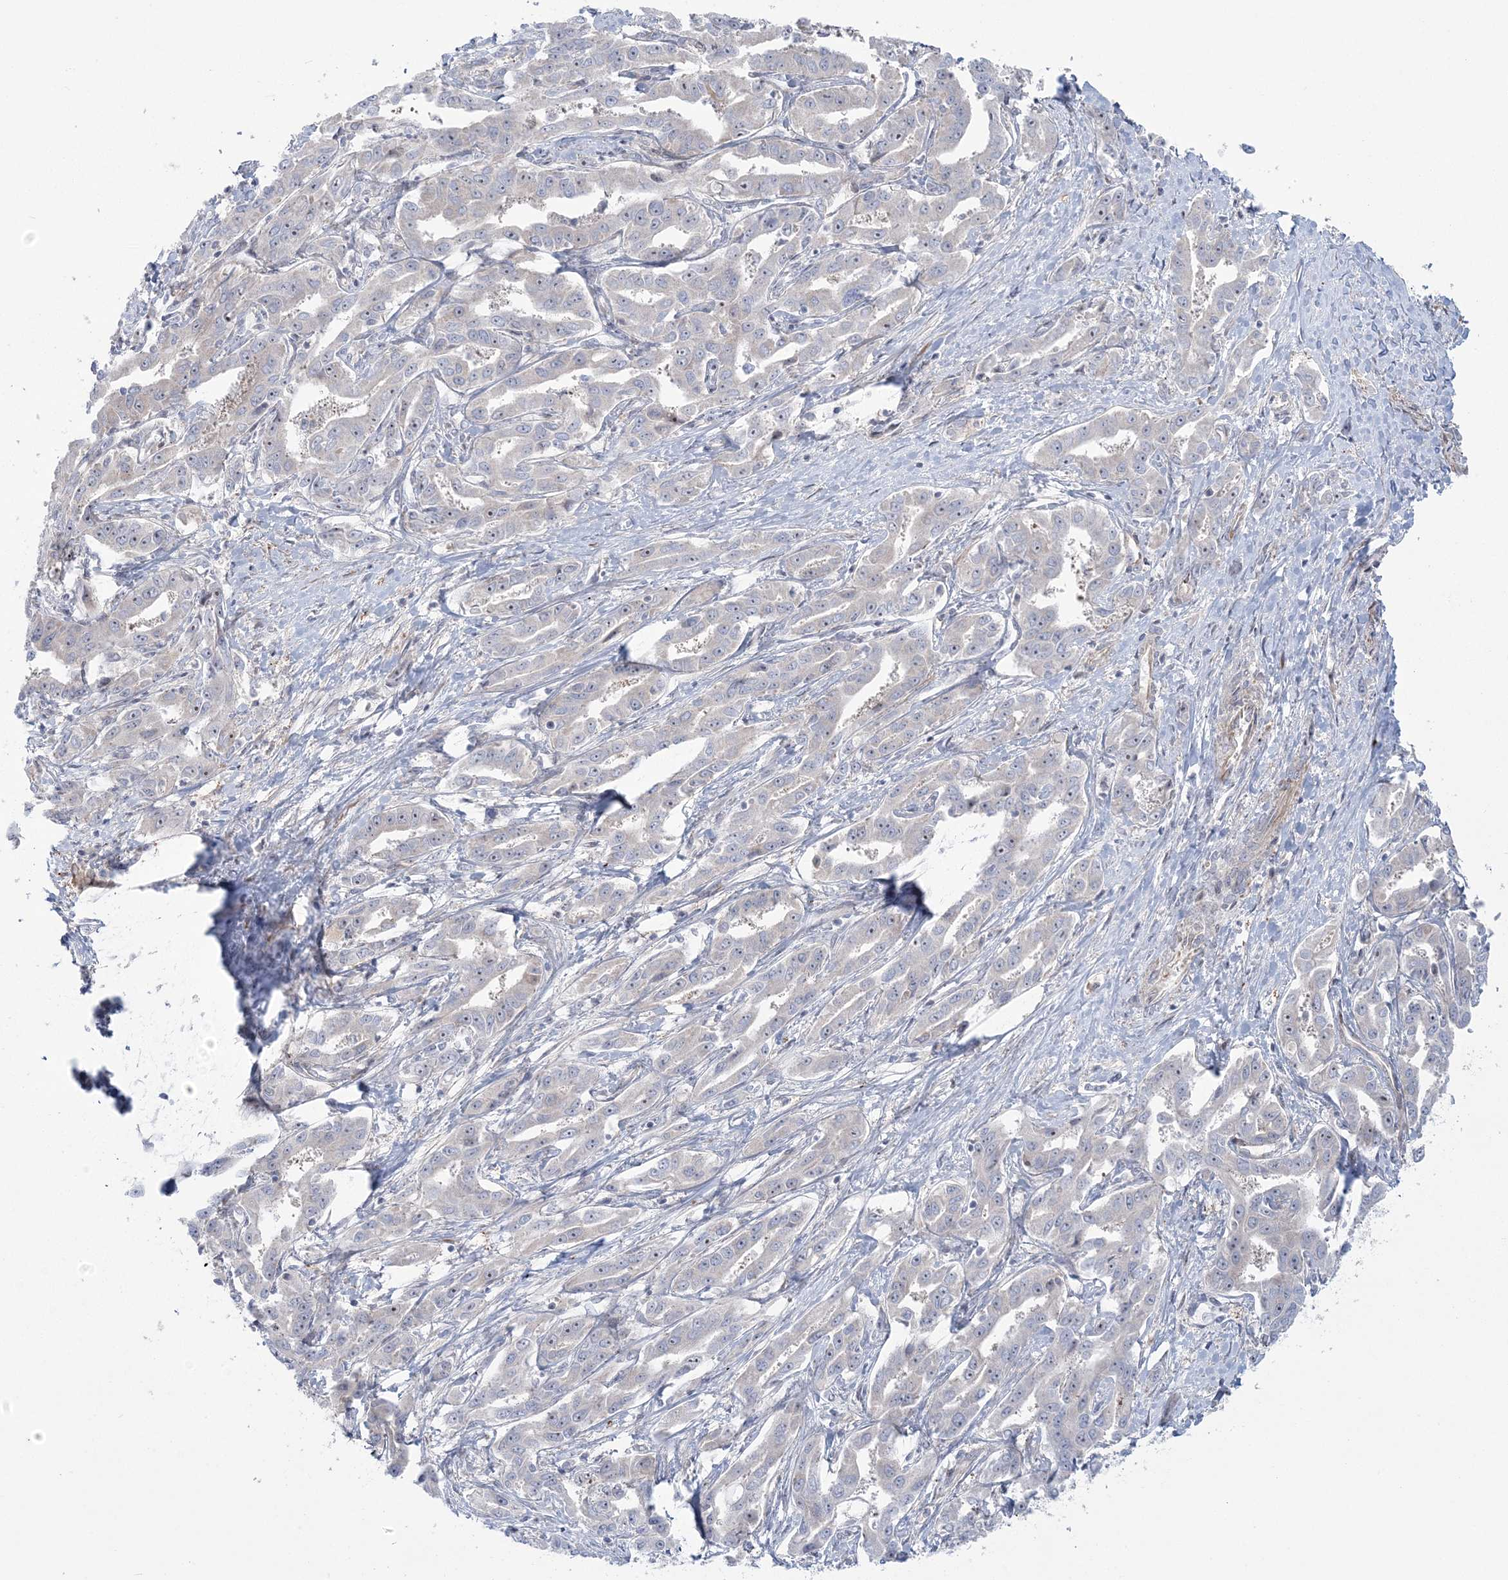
{"staining": {"intensity": "negative", "quantity": "none", "location": "none"}, "tissue": "liver cancer", "cell_type": "Tumor cells", "image_type": "cancer", "snomed": [{"axis": "morphology", "description": "Cholangiocarcinoma"}, {"axis": "topography", "description": "Liver"}], "caption": "There is no significant staining in tumor cells of liver cholangiocarcinoma. The staining is performed using DAB brown chromogen with nuclei counter-stained in using hematoxylin.", "gene": "NUDT9", "patient": {"sex": "male", "age": 59}}